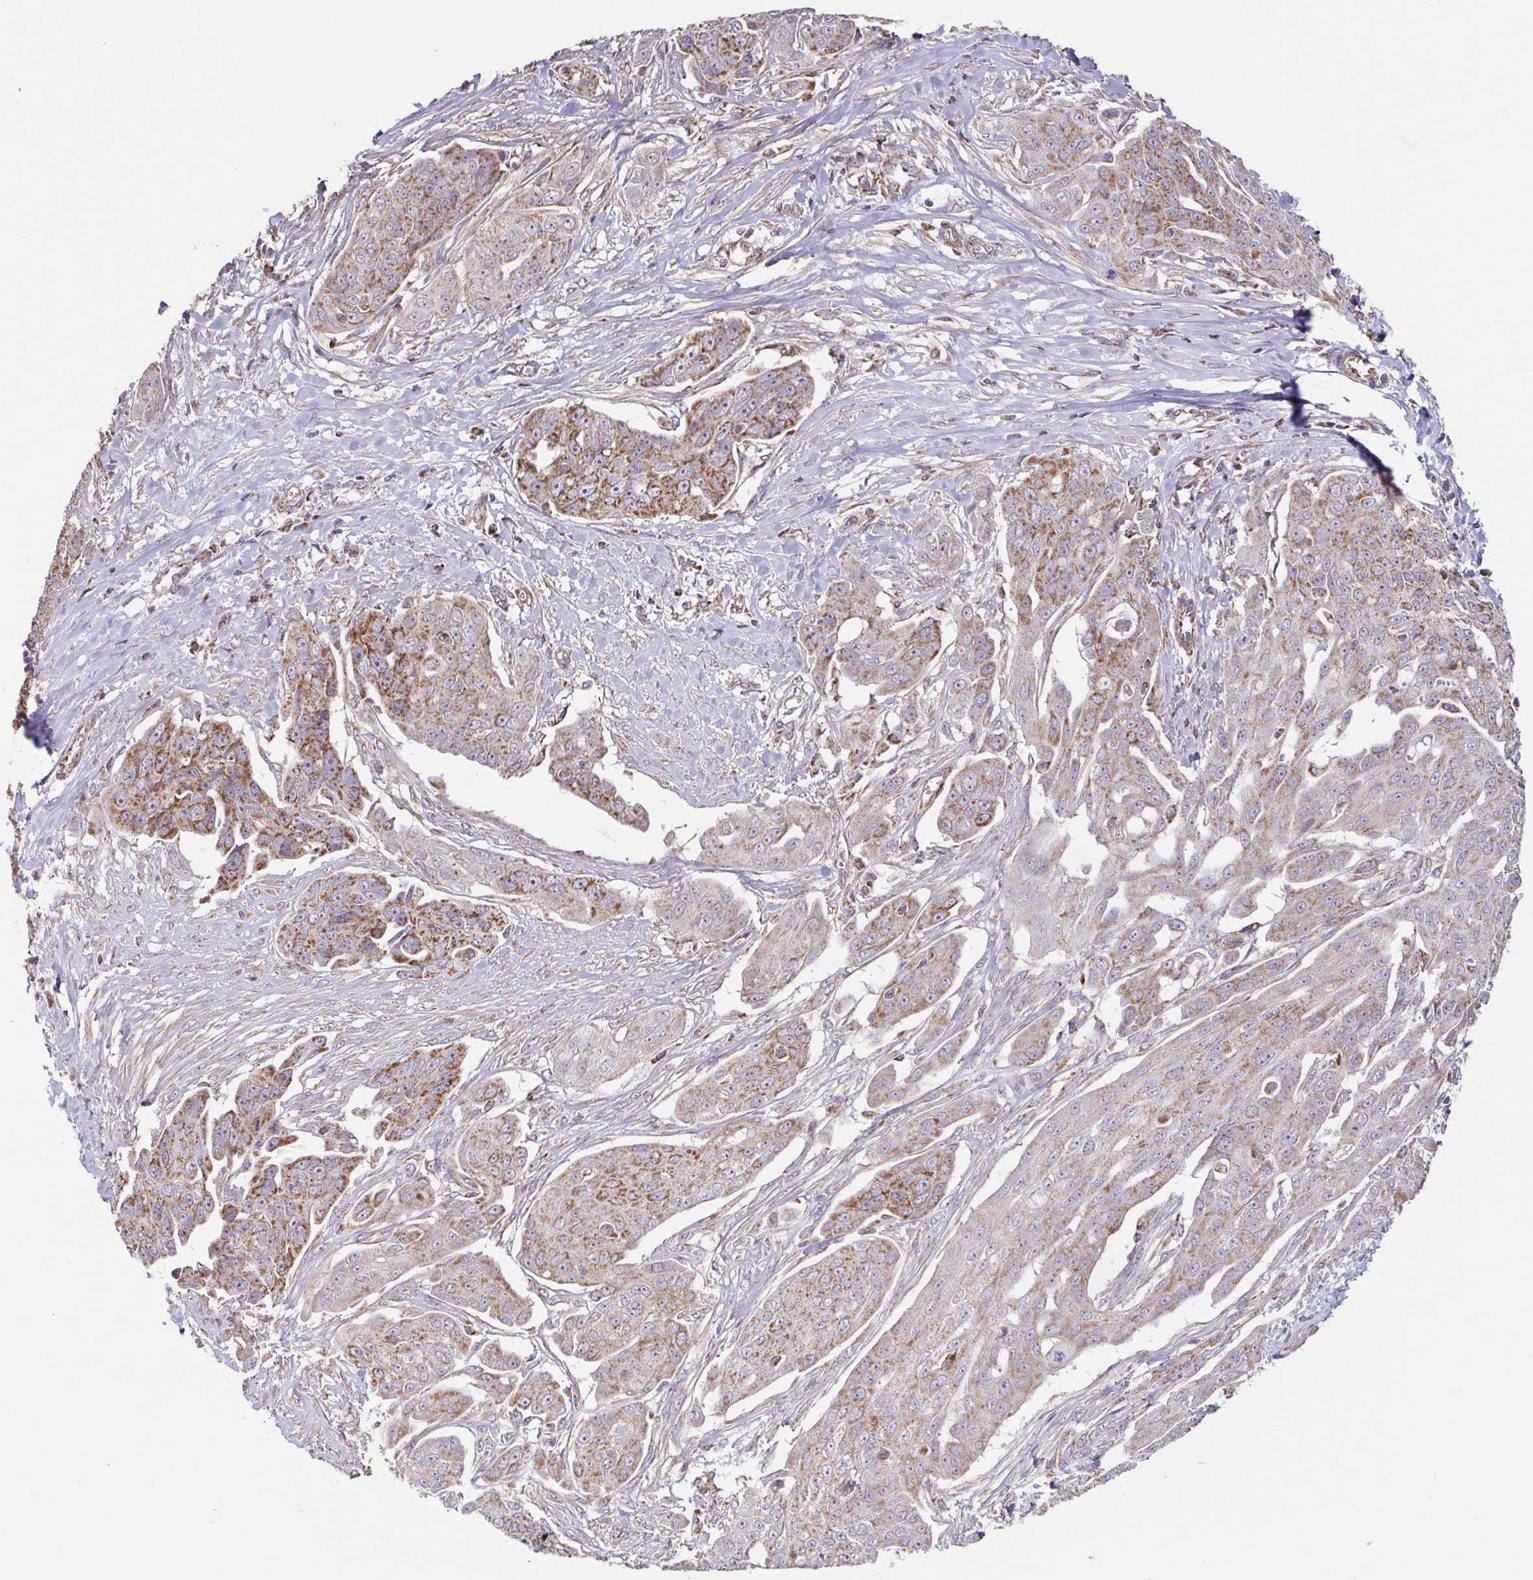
{"staining": {"intensity": "moderate", "quantity": ">75%", "location": "cytoplasmic/membranous"}, "tissue": "ovarian cancer", "cell_type": "Tumor cells", "image_type": "cancer", "snomed": [{"axis": "morphology", "description": "Carcinoma, endometroid"}, {"axis": "topography", "description": "Ovary"}], "caption": "The image shows a brown stain indicating the presence of a protein in the cytoplasmic/membranous of tumor cells in ovarian cancer.", "gene": "DIP2B", "patient": {"sex": "female", "age": 70}}